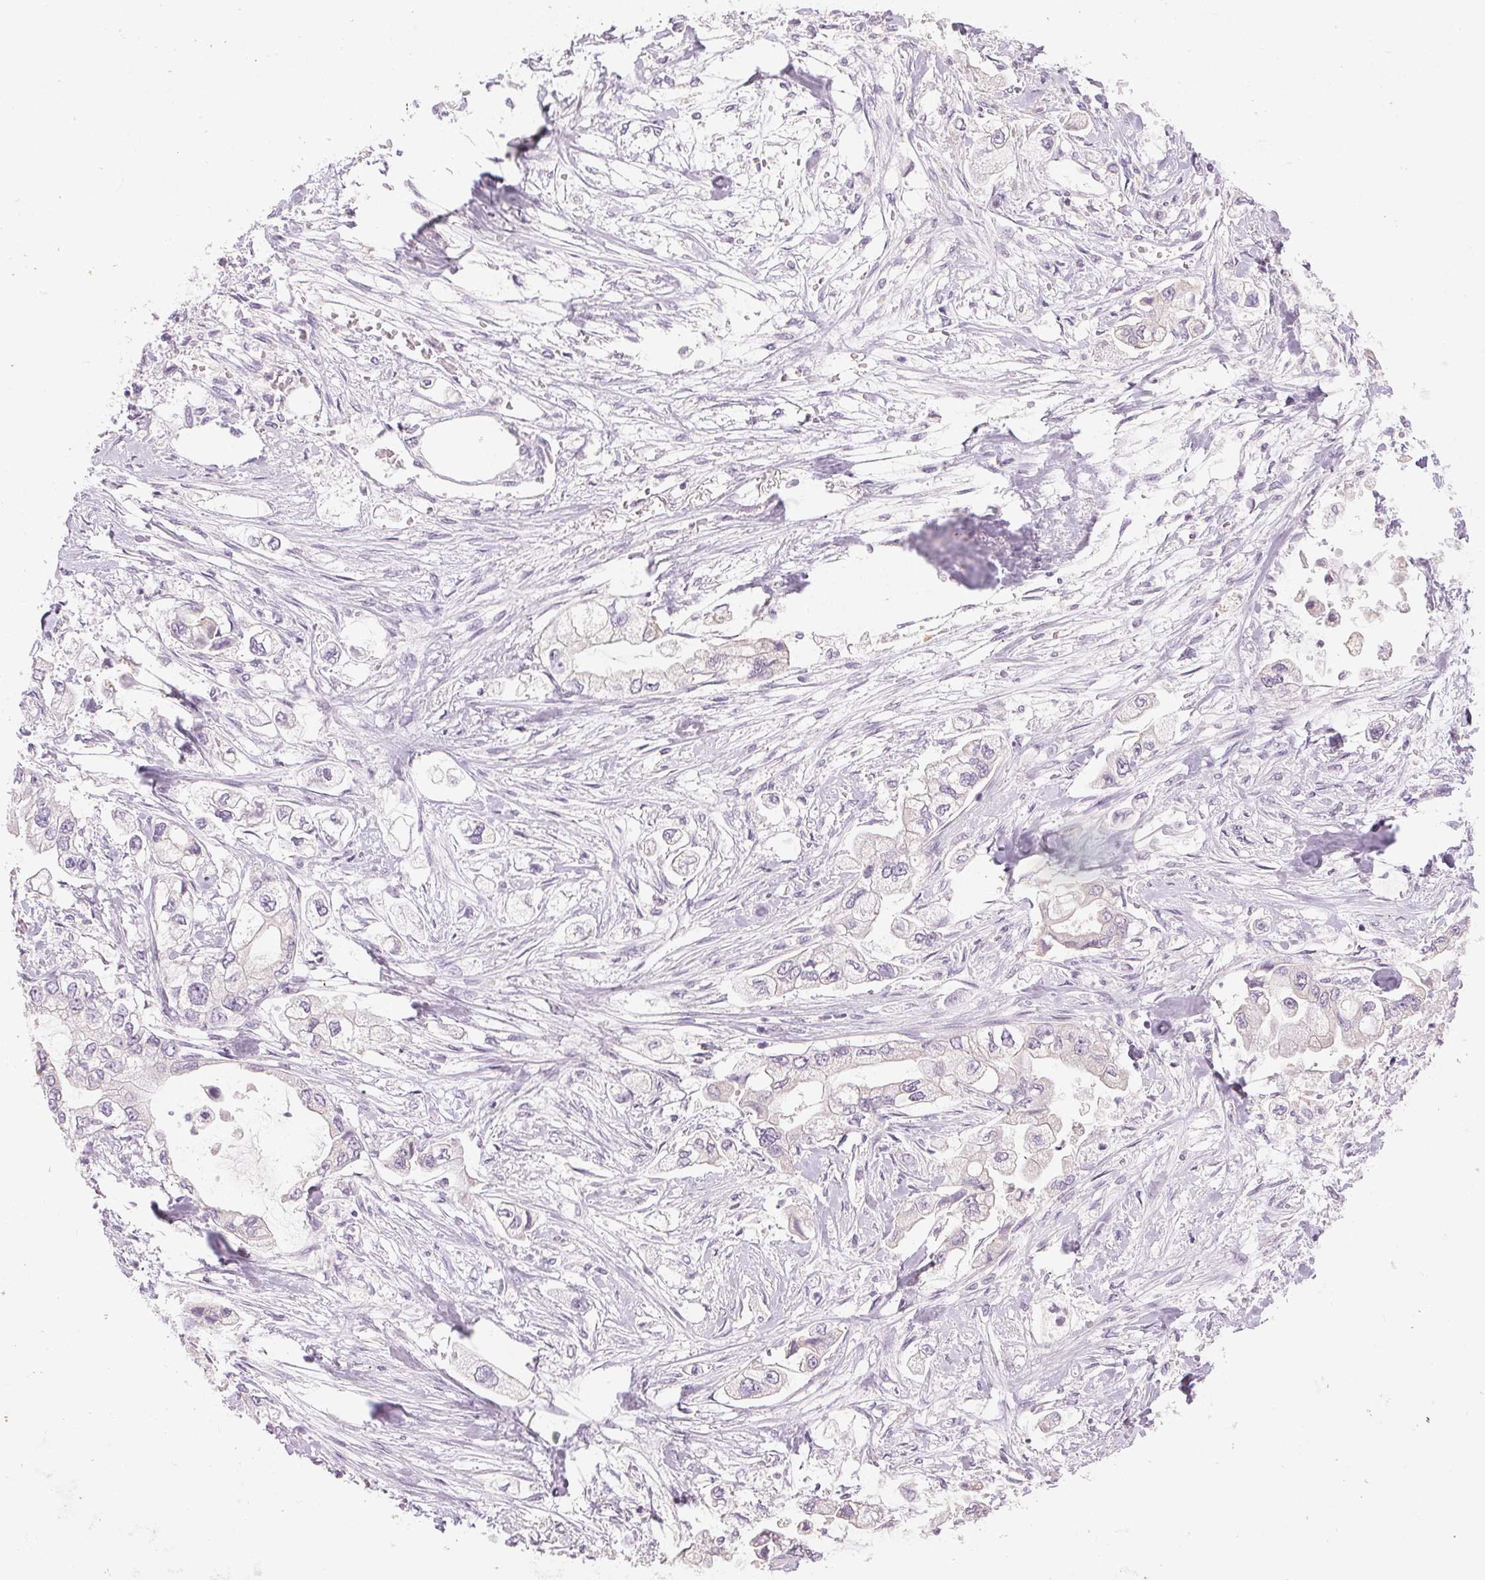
{"staining": {"intensity": "negative", "quantity": "none", "location": "none"}, "tissue": "stomach cancer", "cell_type": "Tumor cells", "image_type": "cancer", "snomed": [{"axis": "morphology", "description": "Adenocarcinoma, NOS"}, {"axis": "topography", "description": "Stomach"}], "caption": "This is an IHC image of human adenocarcinoma (stomach). There is no positivity in tumor cells.", "gene": "SFTPD", "patient": {"sex": "male", "age": 62}}